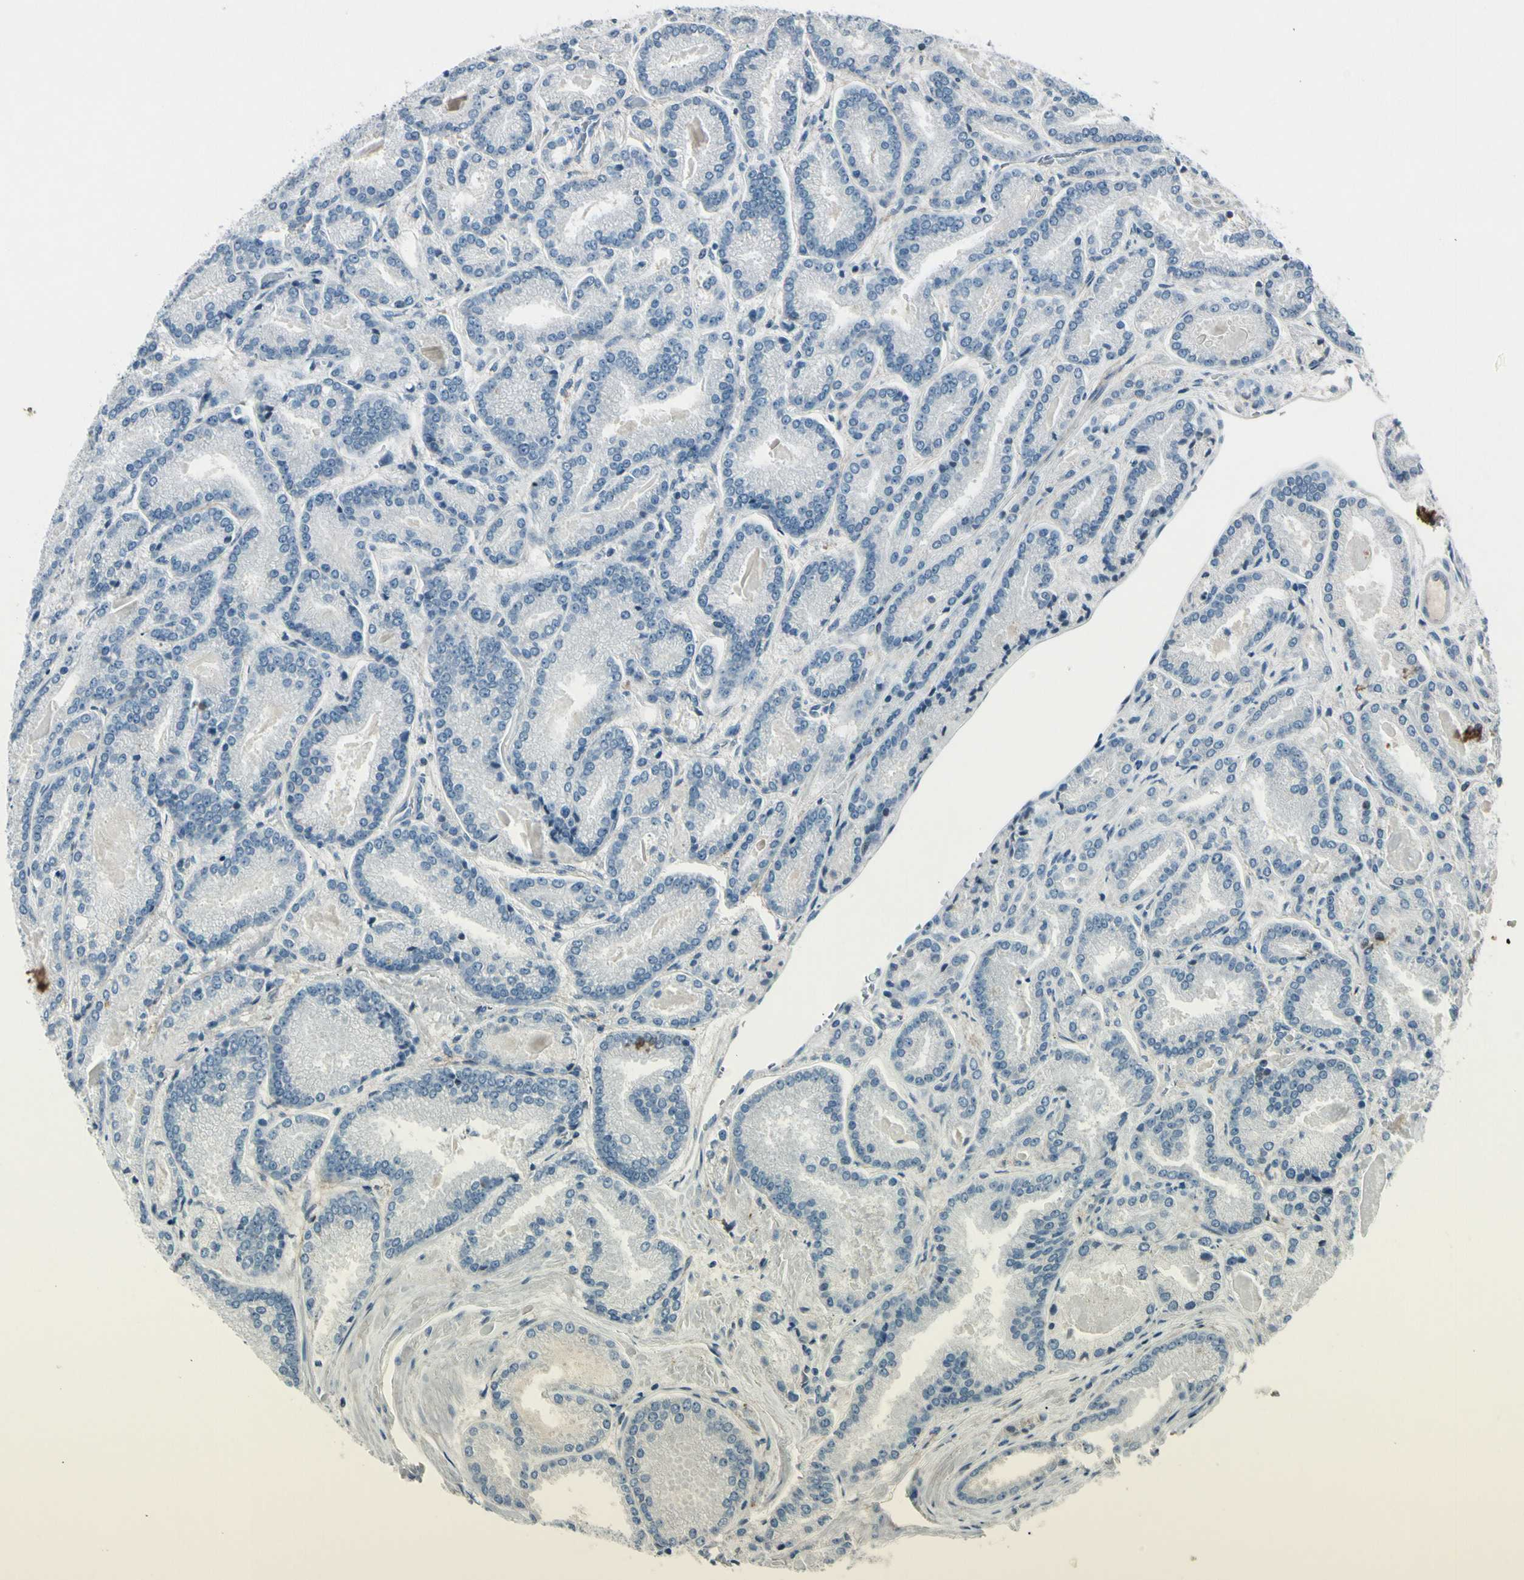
{"staining": {"intensity": "negative", "quantity": "none", "location": "none"}, "tissue": "prostate cancer", "cell_type": "Tumor cells", "image_type": "cancer", "snomed": [{"axis": "morphology", "description": "Adenocarcinoma, Low grade"}, {"axis": "topography", "description": "Prostate"}], "caption": "Tumor cells show no significant protein staining in prostate cancer.", "gene": "PDPN", "patient": {"sex": "male", "age": 59}}